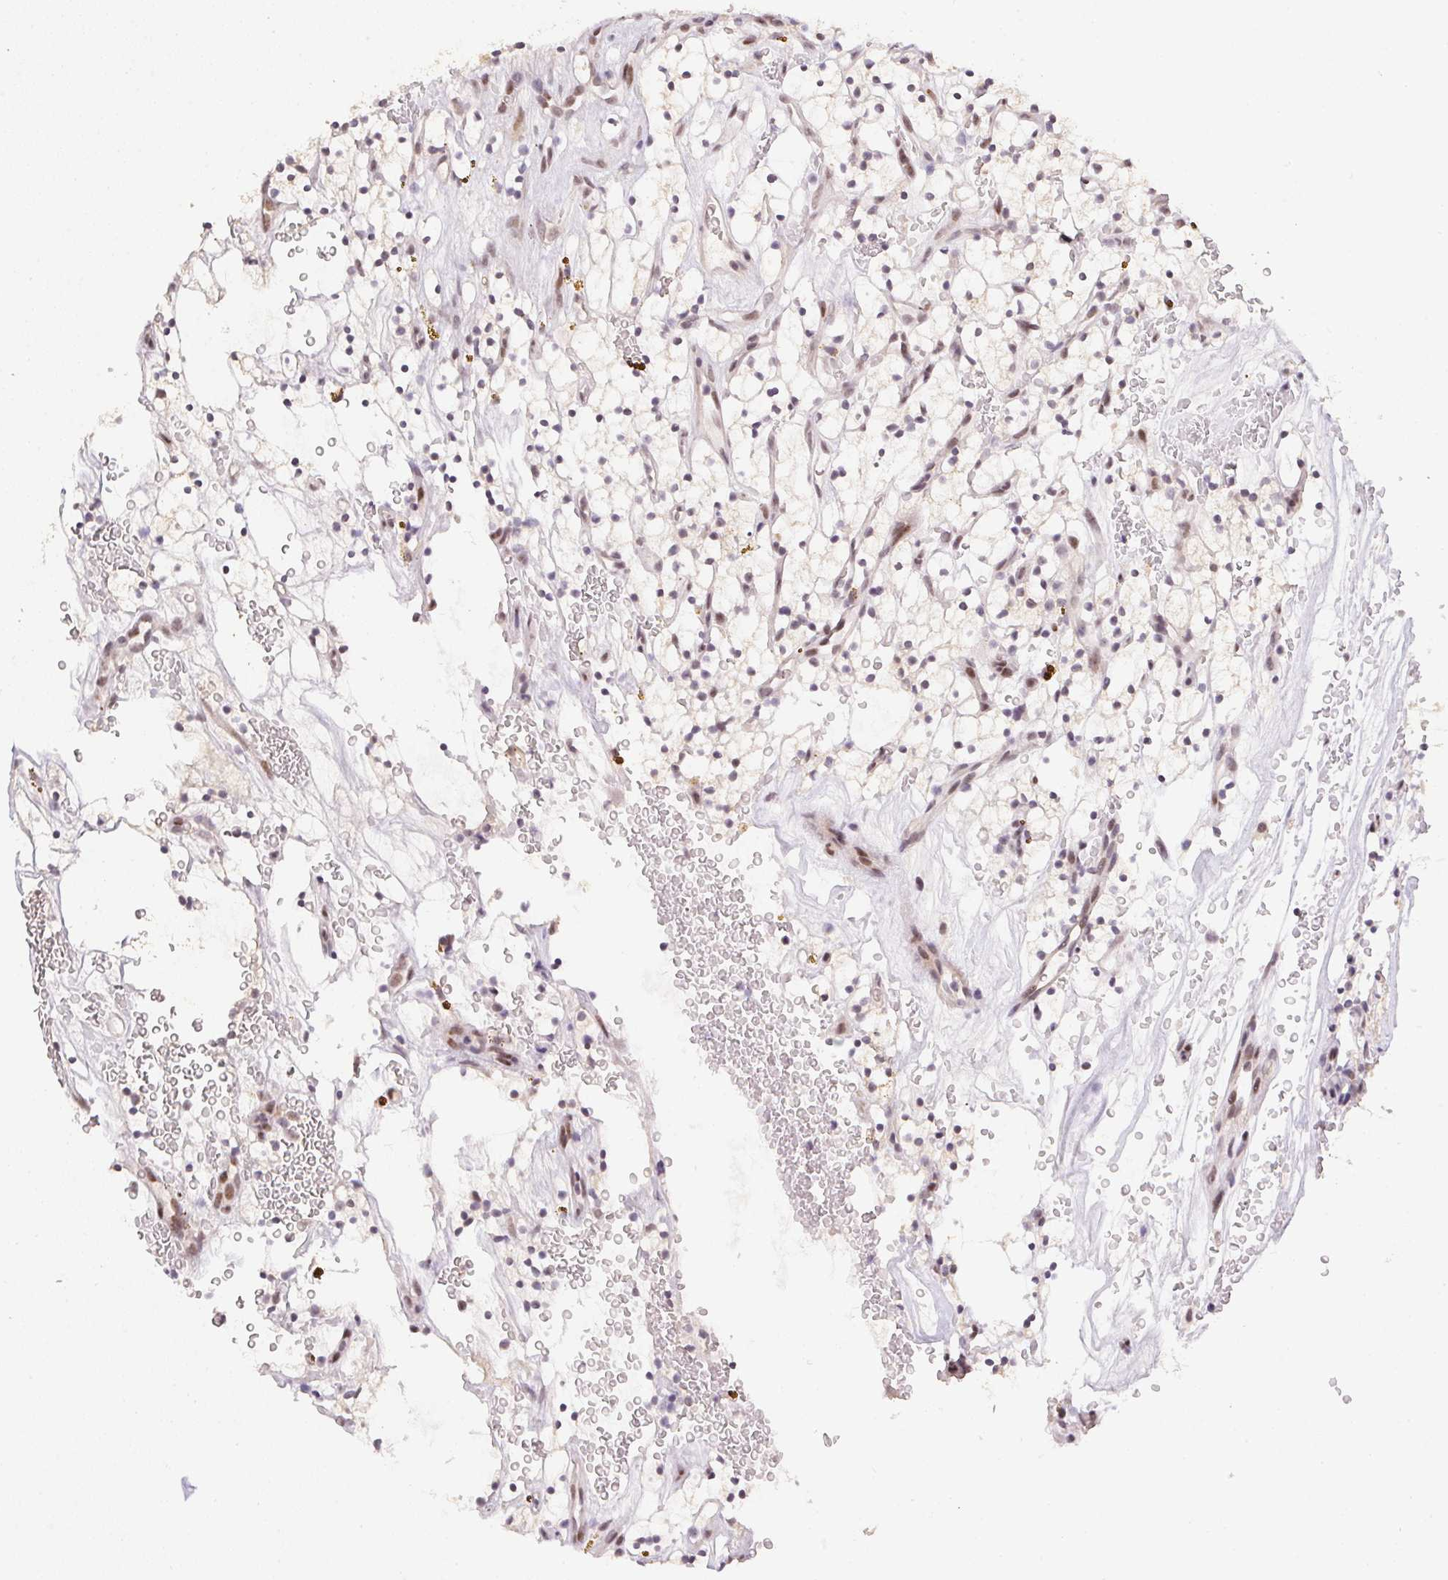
{"staining": {"intensity": "negative", "quantity": "none", "location": "none"}, "tissue": "renal cancer", "cell_type": "Tumor cells", "image_type": "cancer", "snomed": [{"axis": "morphology", "description": "Adenocarcinoma, NOS"}, {"axis": "topography", "description": "Kidney"}], "caption": "Micrograph shows no protein staining in tumor cells of renal cancer tissue.", "gene": "KDM4D", "patient": {"sex": "female", "age": 64}}